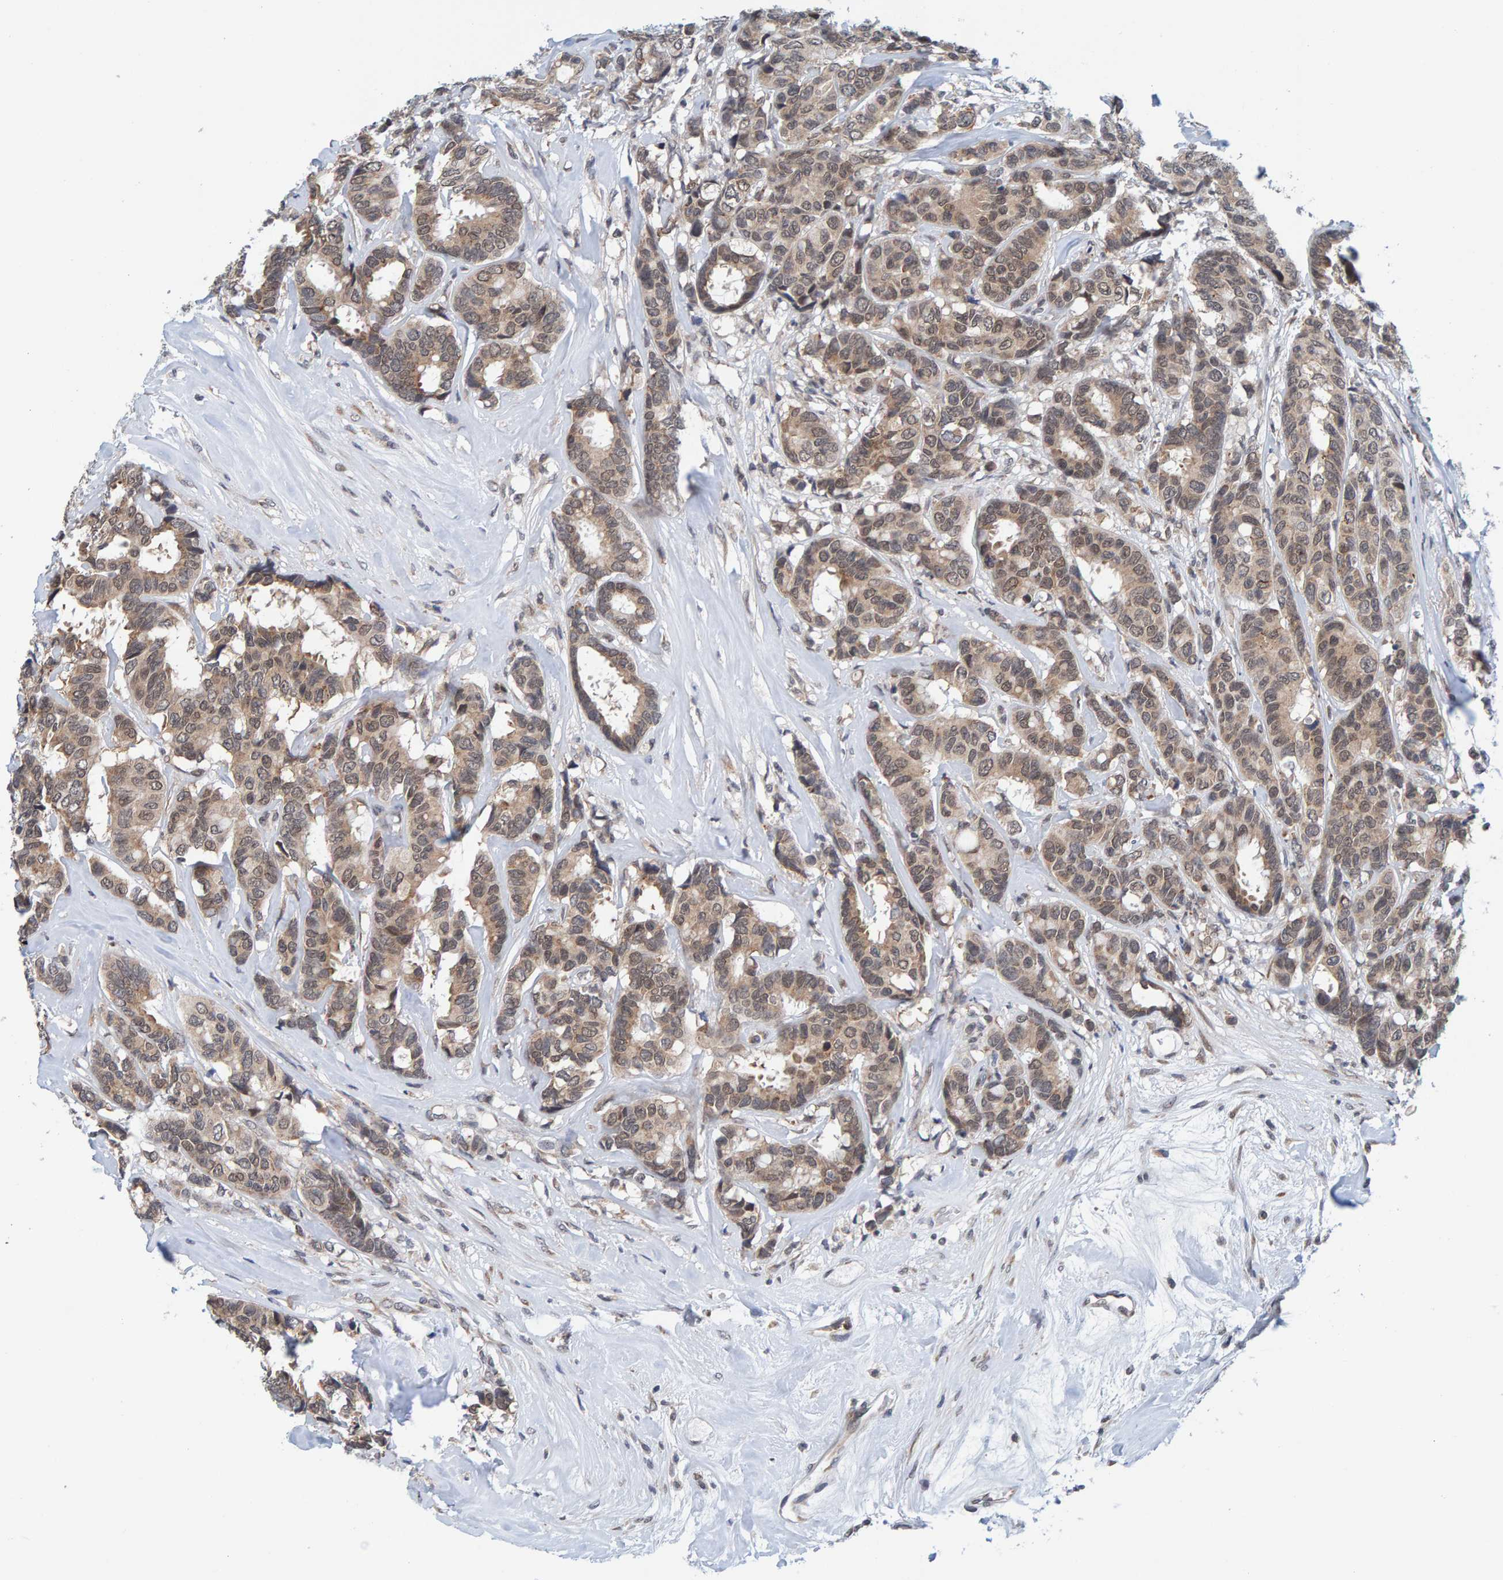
{"staining": {"intensity": "weak", "quantity": ">75%", "location": "cytoplasmic/membranous"}, "tissue": "breast cancer", "cell_type": "Tumor cells", "image_type": "cancer", "snomed": [{"axis": "morphology", "description": "Duct carcinoma"}, {"axis": "topography", "description": "Breast"}], "caption": "A histopathology image of human breast cancer stained for a protein demonstrates weak cytoplasmic/membranous brown staining in tumor cells.", "gene": "SCRN2", "patient": {"sex": "female", "age": 87}}